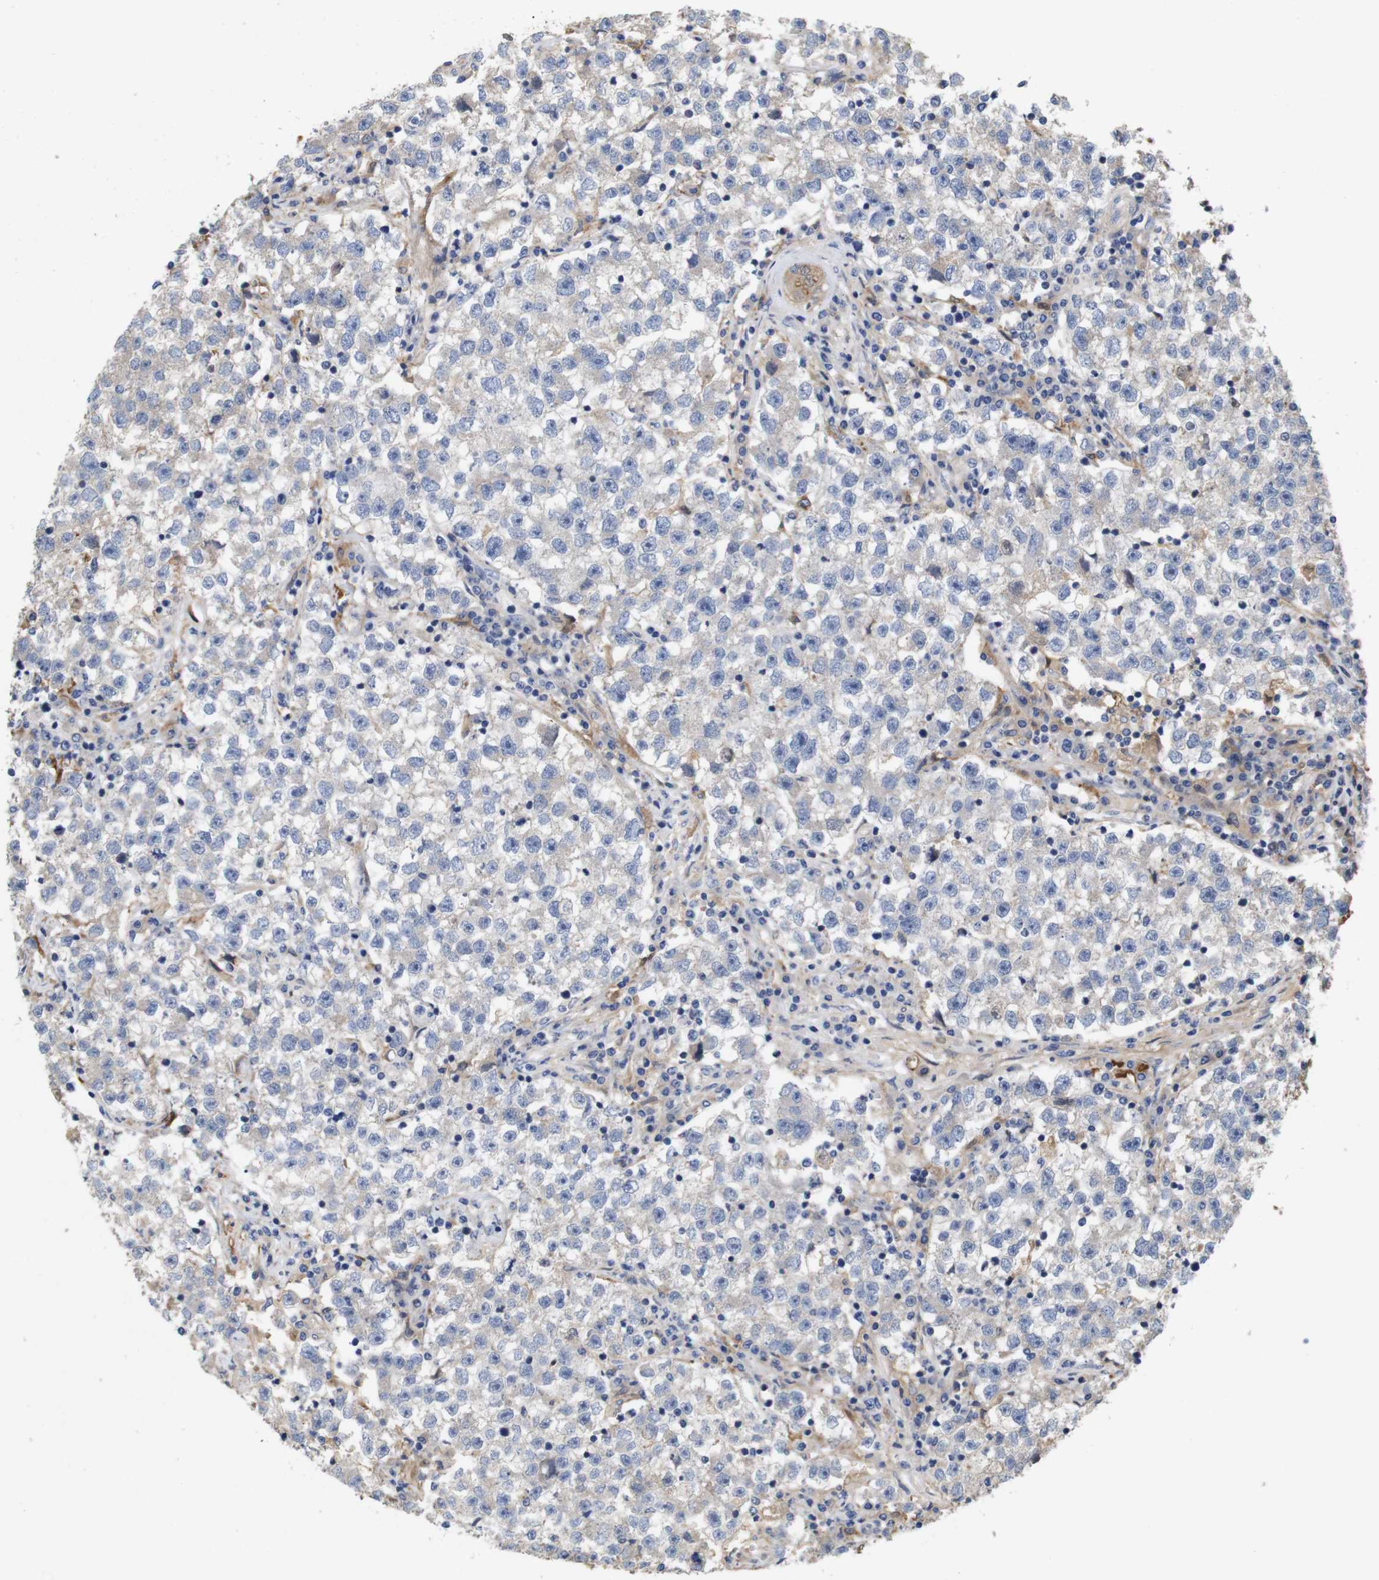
{"staining": {"intensity": "negative", "quantity": "none", "location": "none"}, "tissue": "testis cancer", "cell_type": "Tumor cells", "image_type": "cancer", "snomed": [{"axis": "morphology", "description": "Seminoma, NOS"}, {"axis": "topography", "description": "Testis"}], "caption": "This micrograph is of testis seminoma stained with IHC to label a protein in brown with the nuclei are counter-stained blue. There is no staining in tumor cells.", "gene": "SPRY3", "patient": {"sex": "male", "age": 22}}